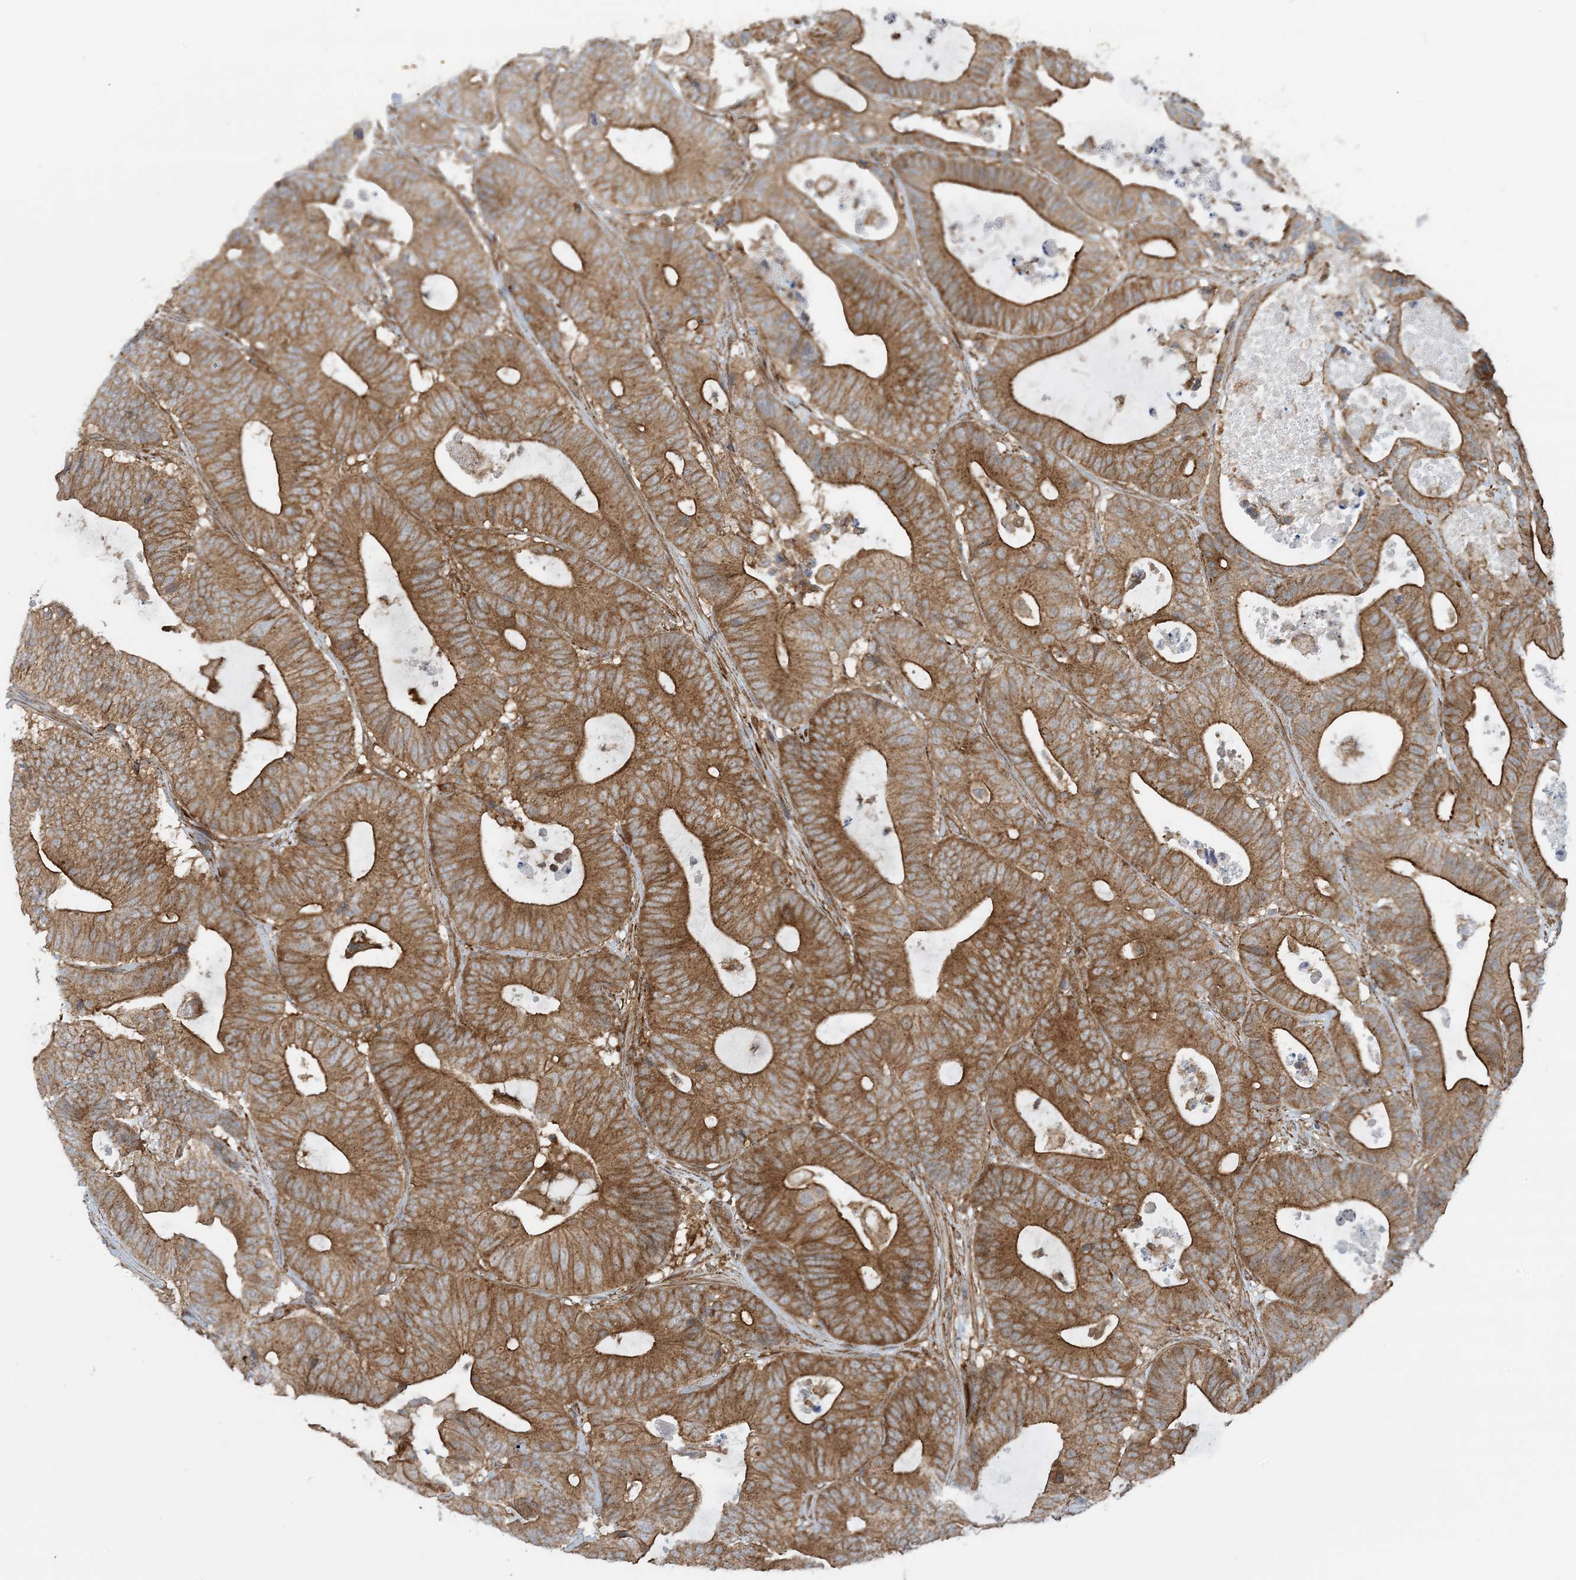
{"staining": {"intensity": "strong", "quantity": ">75%", "location": "cytoplasmic/membranous"}, "tissue": "colorectal cancer", "cell_type": "Tumor cells", "image_type": "cancer", "snomed": [{"axis": "morphology", "description": "Adenocarcinoma, NOS"}, {"axis": "topography", "description": "Colon"}], "caption": "Protein analysis of adenocarcinoma (colorectal) tissue exhibits strong cytoplasmic/membranous positivity in about >75% of tumor cells. The staining was performed using DAB (3,3'-diaminobenzidine) to visualize the protein expression in brown, while the nuclei were stained in blue with hematoxylin (Magnification: 20x).", "gene": "STAM2", "patient": {"sex": "female", "age": 84}}